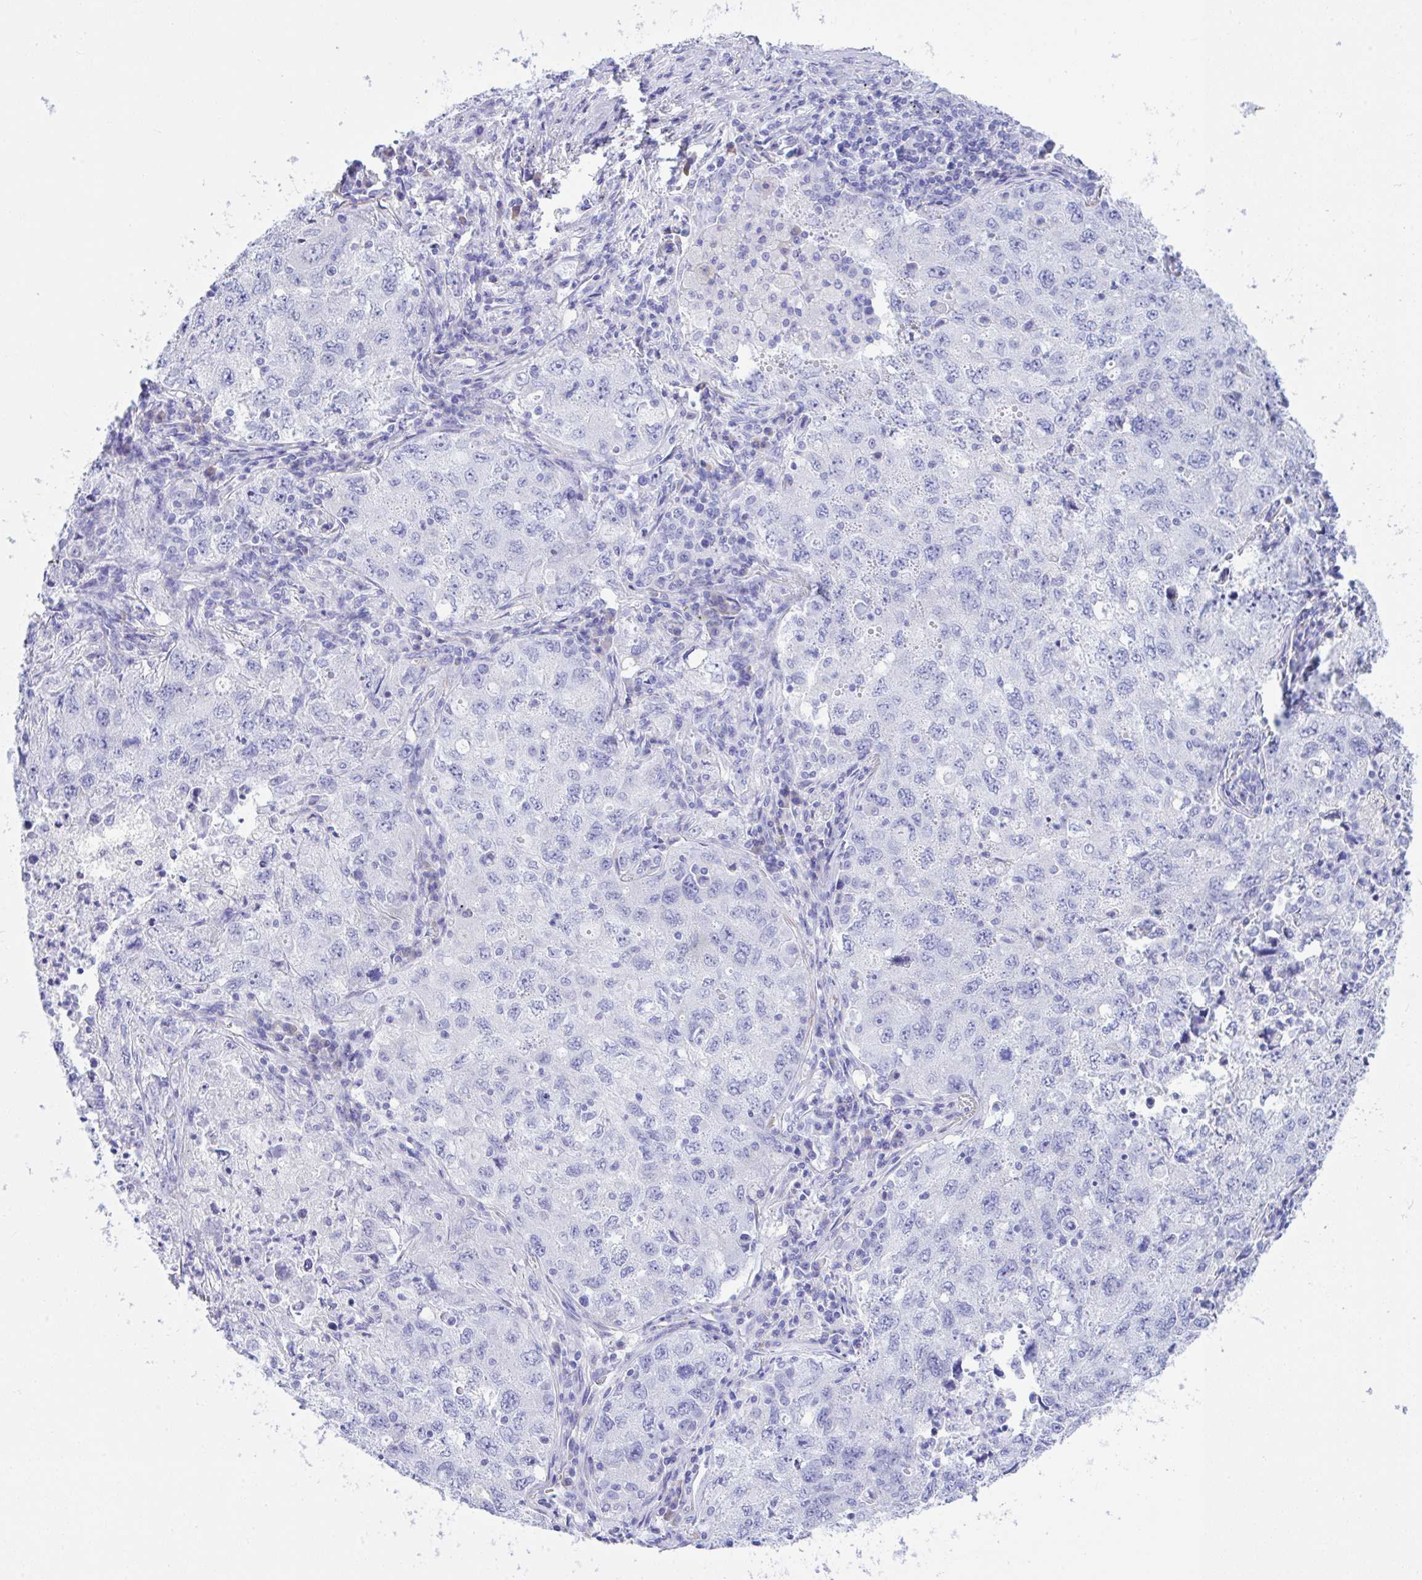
{"staining": {"intensity": "negative", "quantity": "none", "location": "none"}, "tissue": "lung cancer", "cell_type": "Tumor cells", "image_type": "cancer", "snomed": [{"axis": "morphology", "description": "Adenocarcinoma, NOS"}, {"axis": "topography", "description": "Lung"}], "caption": "Immunohistochemical staining of lung cancer reveals no significant staining in tumor cells. The staining was performed using DAB (3,3'-diaminobenzidine) to visualize the protein expression in brown, while the nuclei were stained in blue with hematoxylin (Magnification: 20x).", "gene": "SEL1L2", "patient": {"sex": "female", "age": 57}}